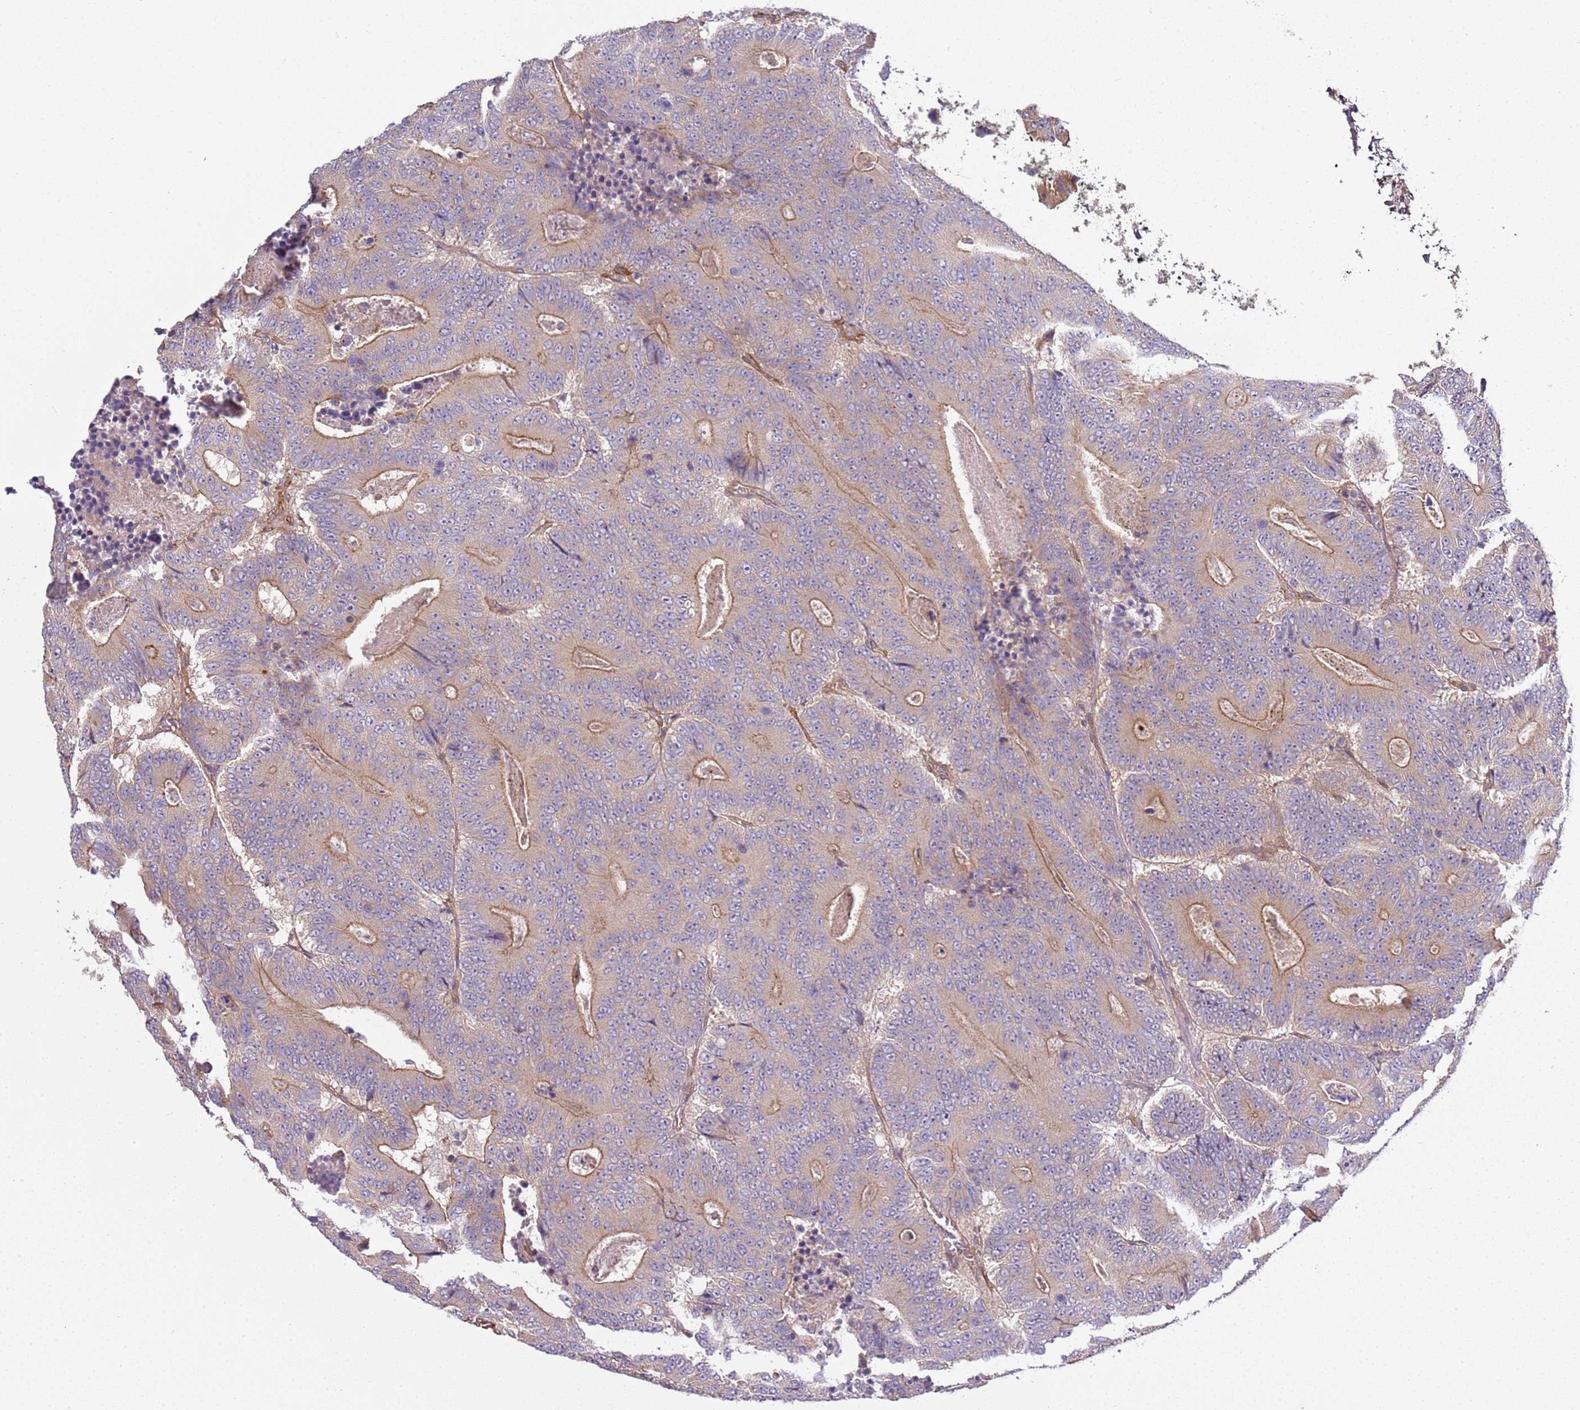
{"staining": {"intensity": "moderate", "quantity": "<25%", "location": "cytoplasmic/membranous"}, "tissue": "colorectal cancer", "cell_type": "Tumor cells", "image_type": "cancer", "snomed": [{"axis": "morphology", "description": "Adenocarcinoma, NOS"}, {"axis": "topography", "description": "Colon"}], "caption": "Immunohistochemistry (DAB) staining of colorectal adenocarcinoma reveals moderate cytoplasmic/membranous protein staining in approximately <25% of tumor cells.", "gene": "GNL1", "patient": {"sex": "male", "age": 83}}